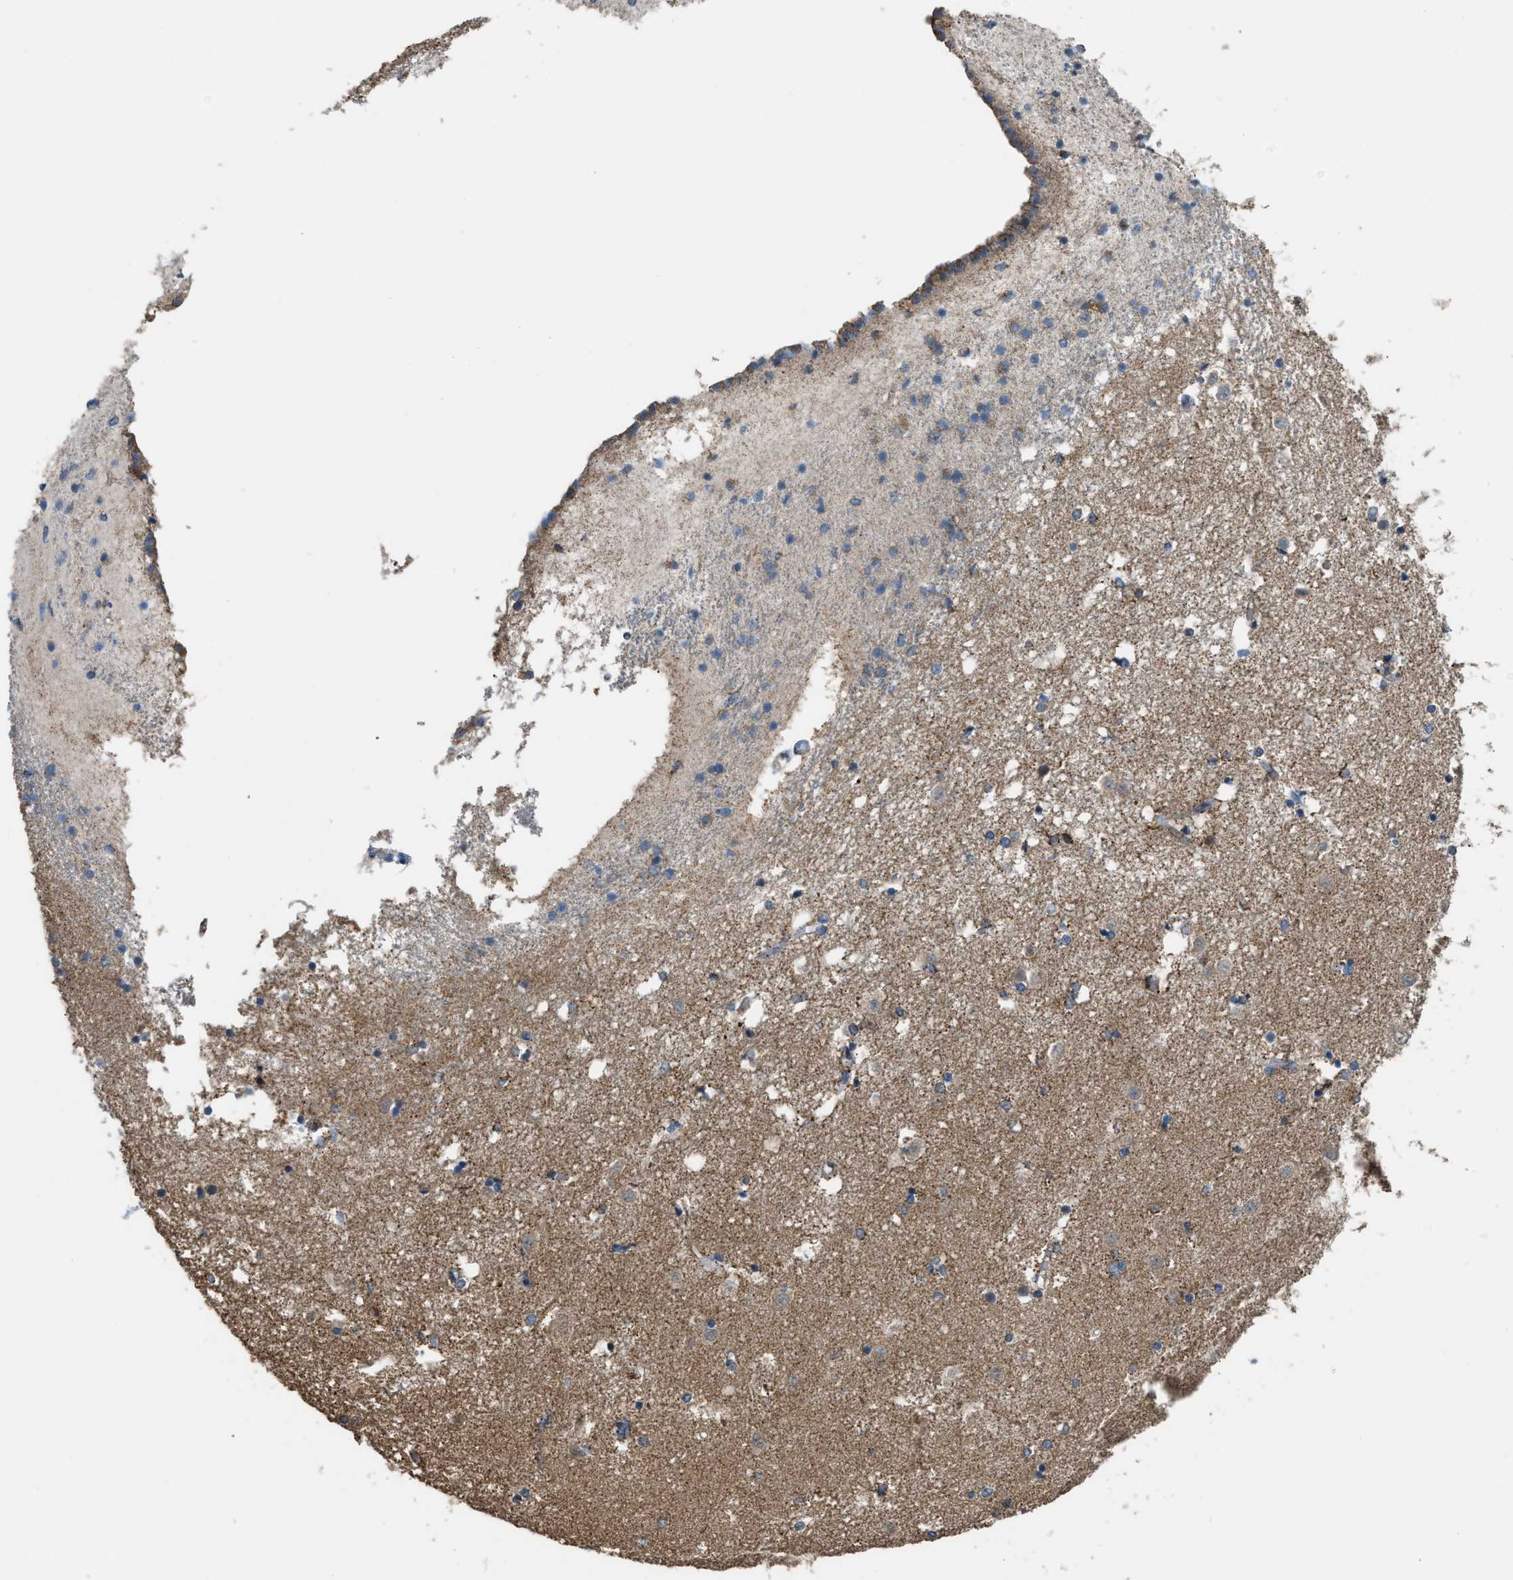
{"staining": {"intensity": "weak", "quantity": "<25%", "location": "cytoplasmic/membranous"}, "tissue": "caudate", "cell_type": "Glial cells", "image_type": "normal", "snomed": [{"axis": "morphology", "description": "Normal tissue, NOS"}, {"axis": "topography", "description": "Lateral ventricle wall"}], "caption": "Immunohistochemical staining of normal caudate exhibits no significant expression in glial cells.", "gene": "ETFB", "patient": {"sex": "male", "age": 45}}